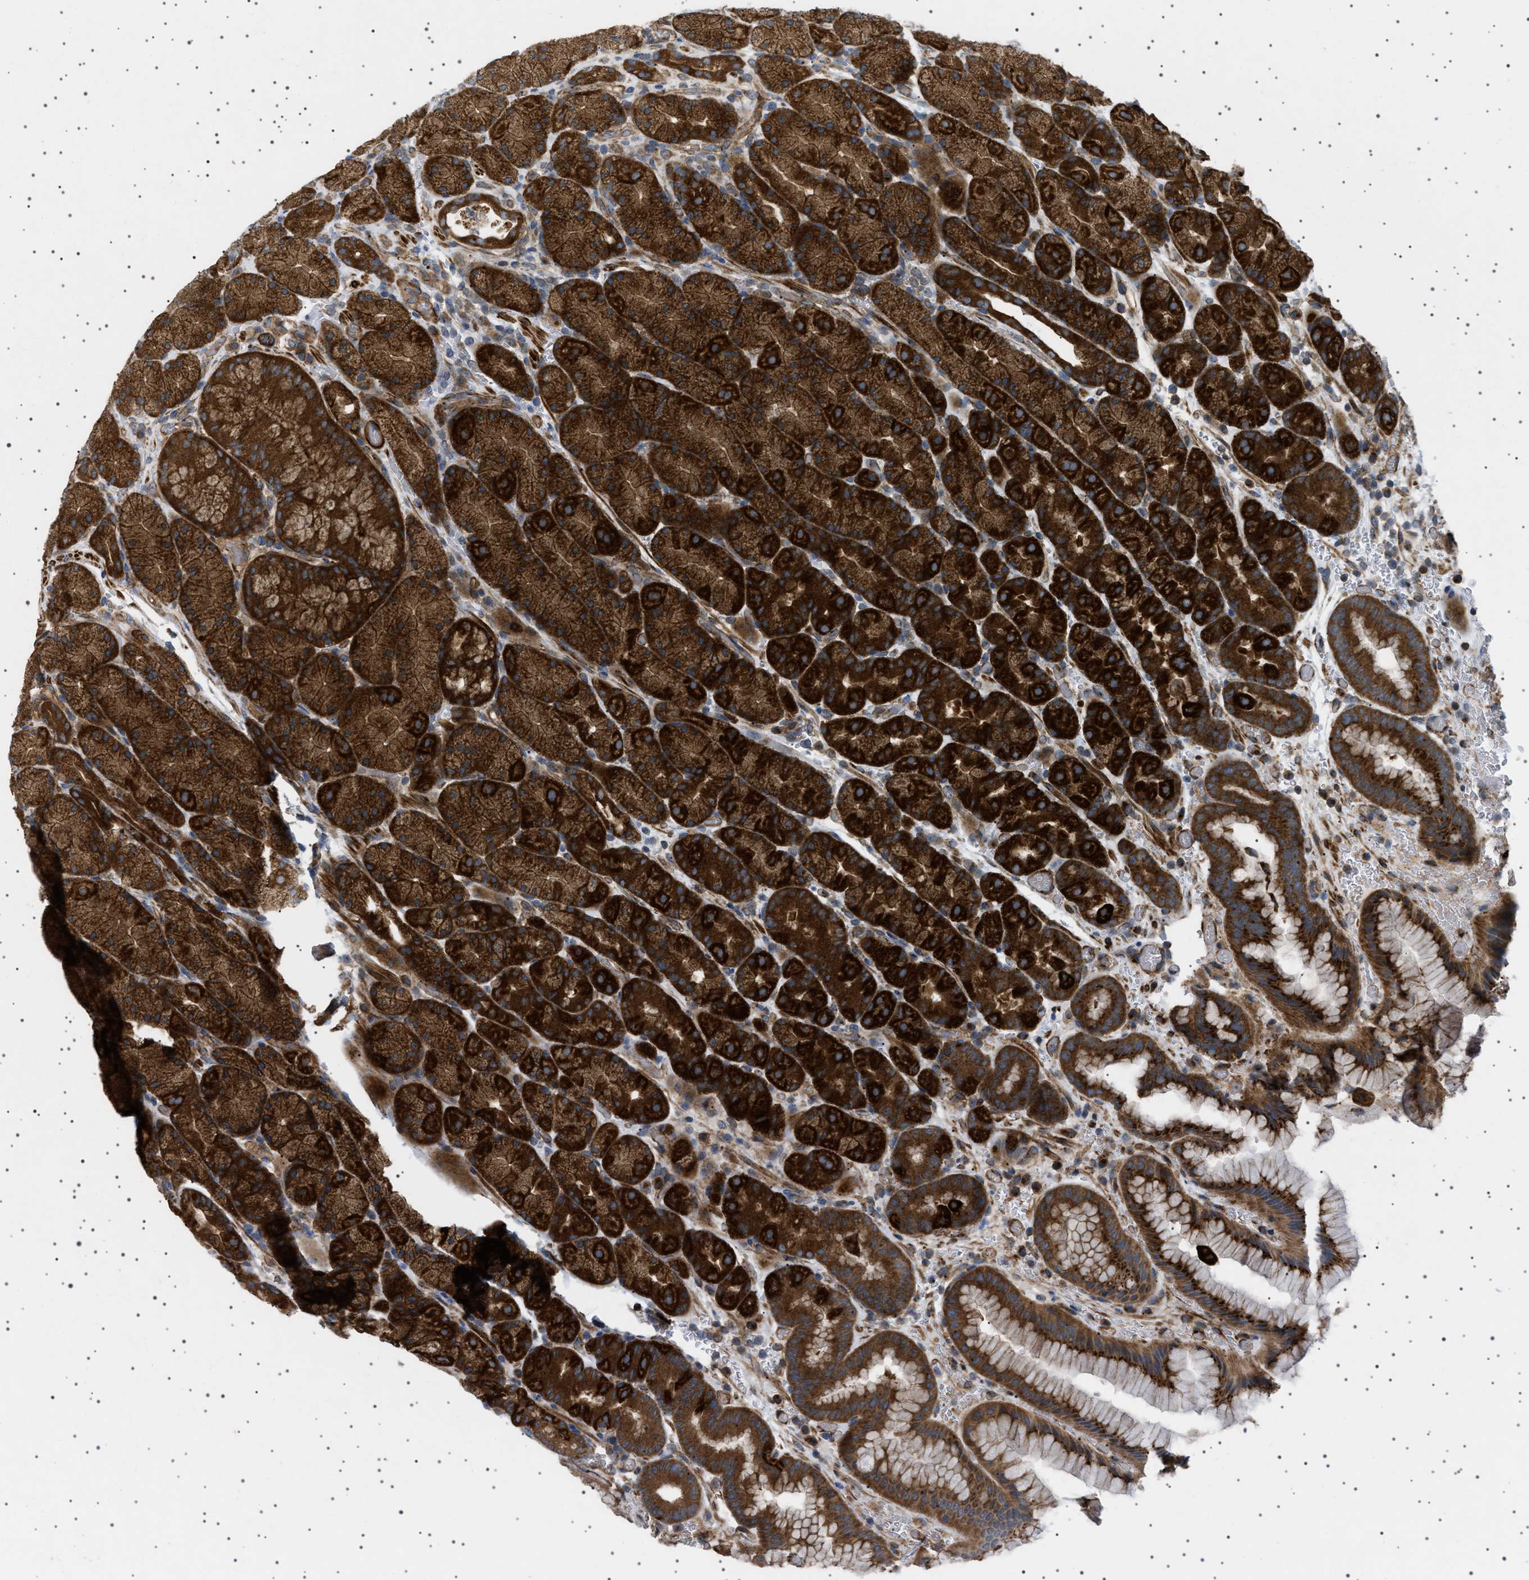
{"staining": {"intensity": "strong", "quantity": ">75%", "location": "cytoplasmic/membranous"}, "tissue": "stomach", "cell_type": "Glandular cells", "image_type": "normal", "snomed": [{"axis": "morphology", "description": "Normal tissue, NOS"}, {"axis": "morphology", "description": "Carcinoid, malignant, NOS"}, {"axis": "topography", "description": "Stomach, upper"}], "caption": "IHC image of normal stomach: human stomach stained using immunohistochemistry (IHC) displays high levels of strong protein expression localized specifically in the cytoplasmic/membranous of glandular cells, appearing as a cytoplasmic/membranous brown color.", "gene": "CCDC186", "patient": {"sex": "male", "age": 39}}